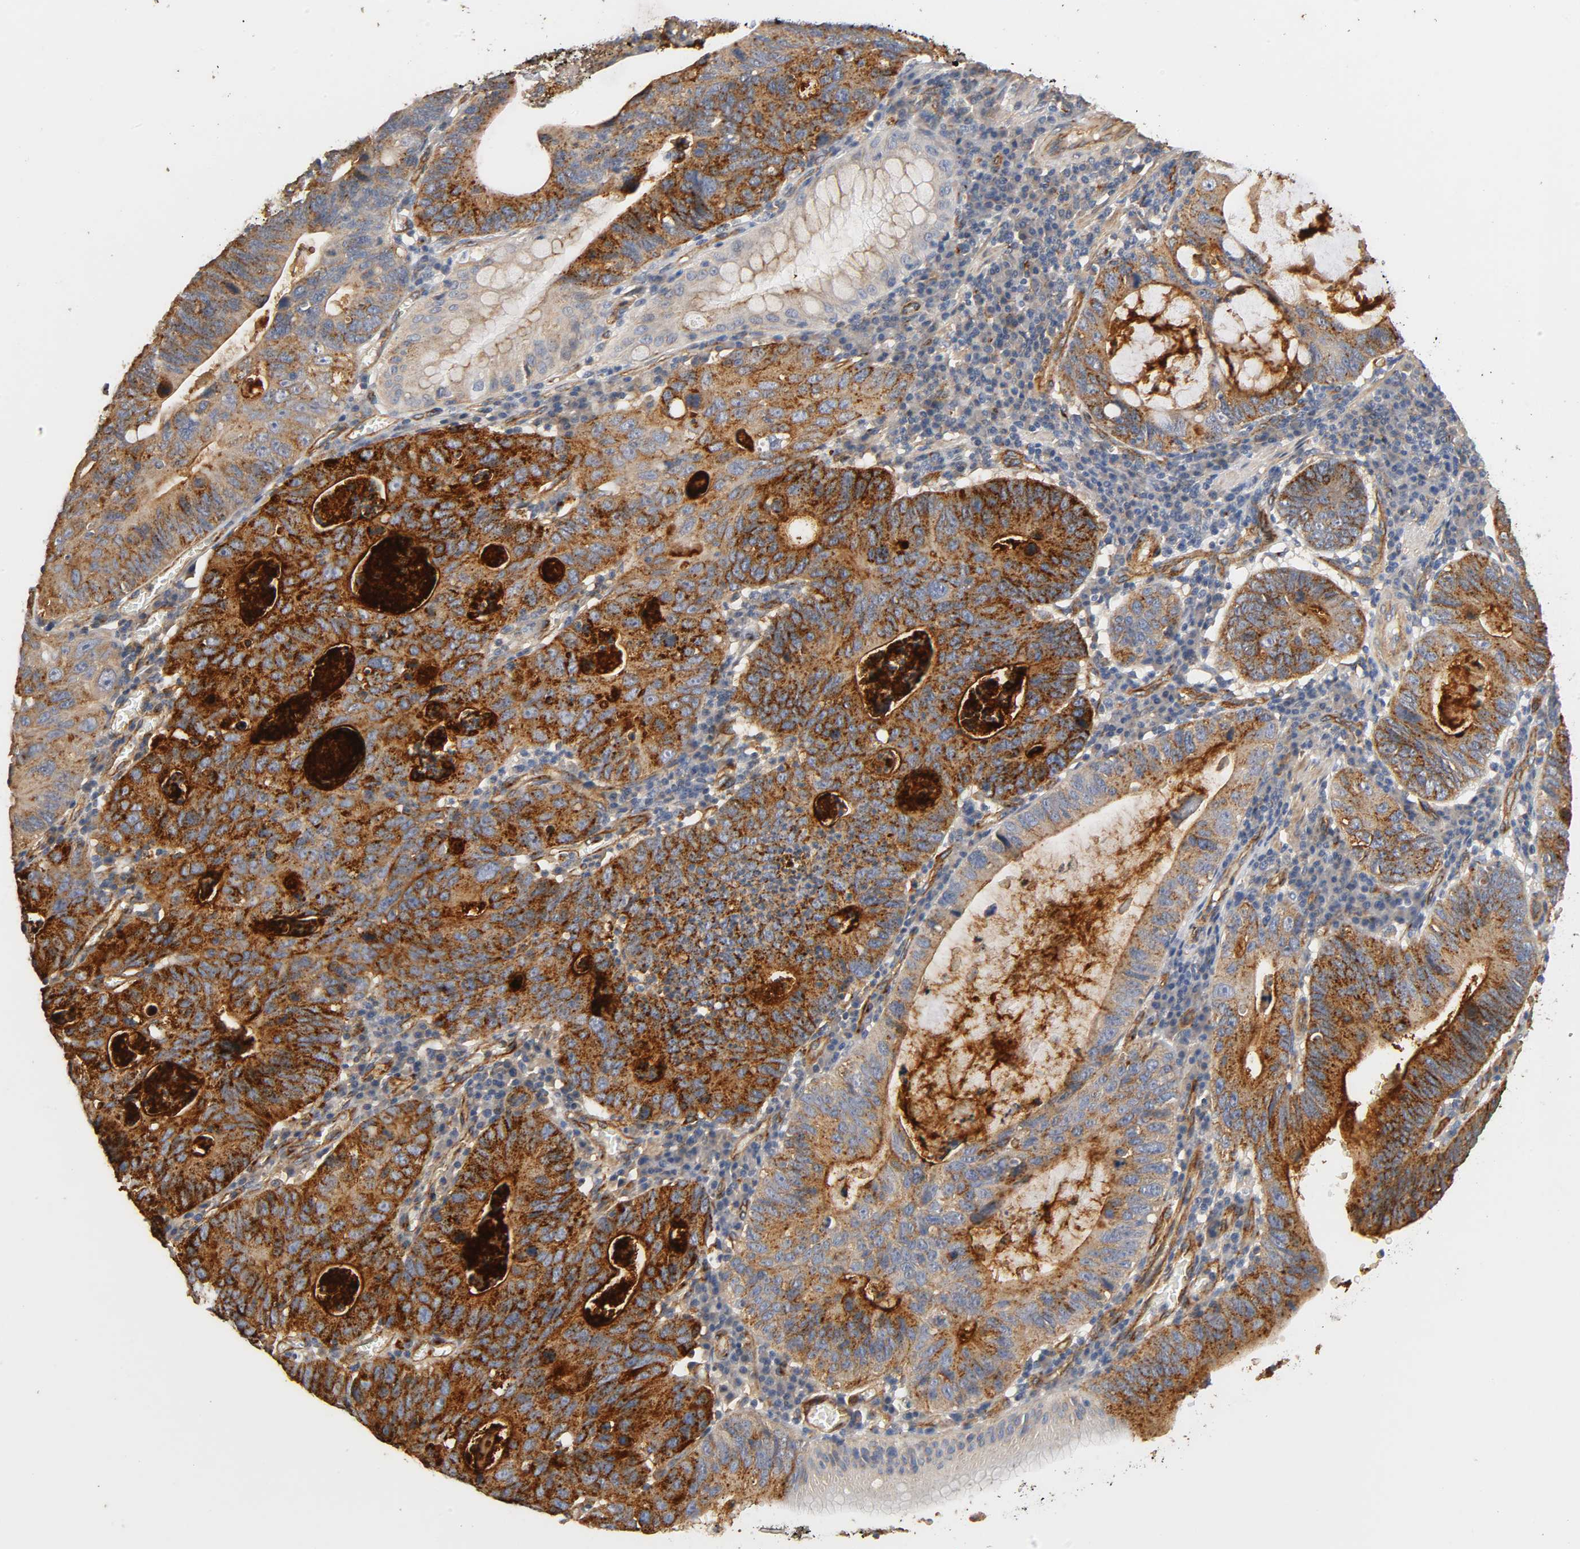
{"staining": {"intensity": "strong", "quantity": ">75%", "location": "cytoplasmic/membranous"}, "tissue": "stomach cancer", "cell_type": "Tumor cells", "image_type": "cancer", "snomed": [{"axis": "morphology", "description": "Adenocarcinoma, NOS"}, {"axis": "topography", "description": "Stomach"}], "caption": "Immunohistochemical staining of human stomach cancer (adenocarcinoma) shows strong cytoplasmic/membranous protein expression in approximately >75% of tumor cells.", "gene": "IFITM3", "patient": {"sex": "male", "age": 59}}